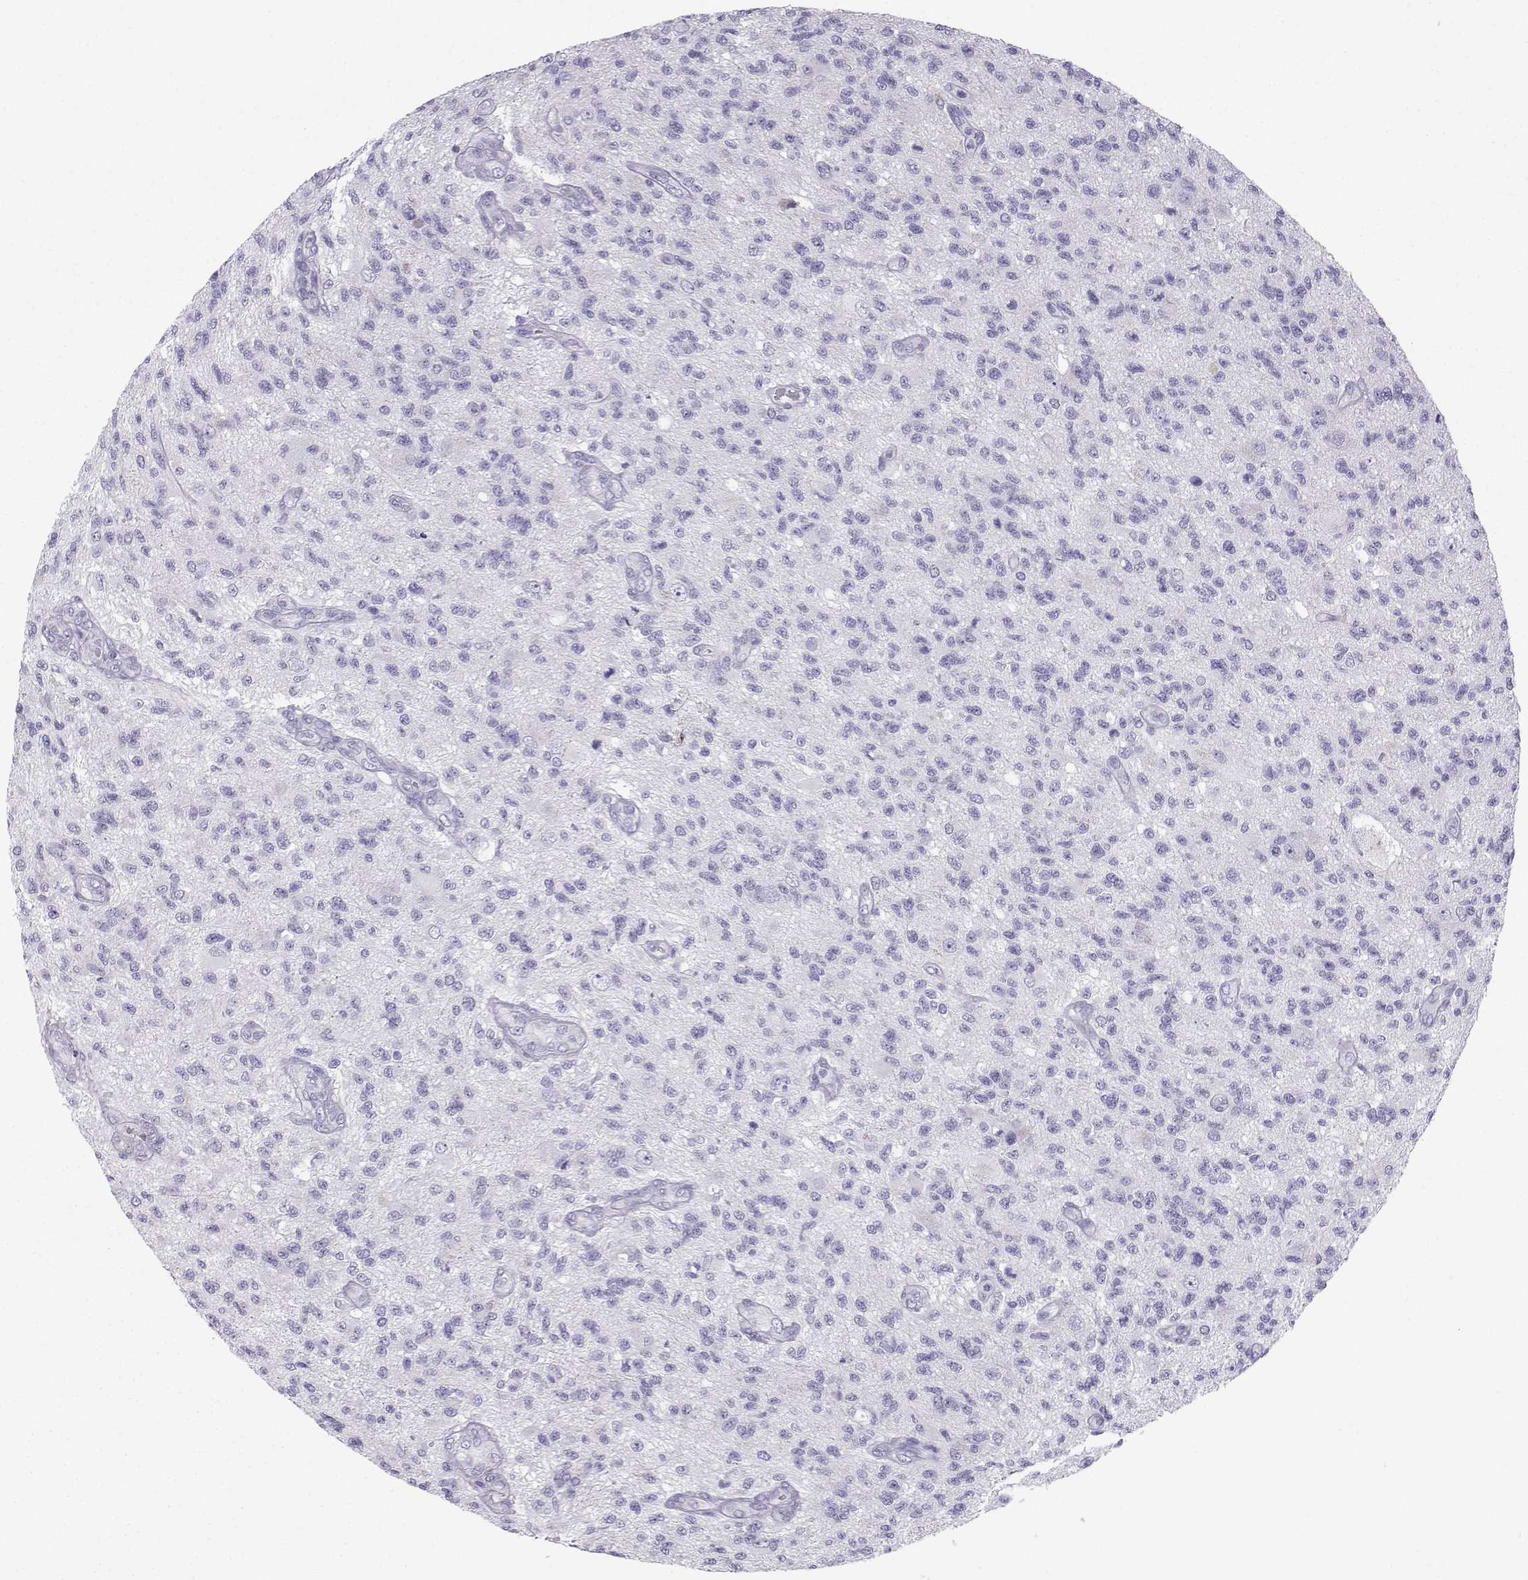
{"staining": {"intensity": "negative", "quantity": "none", "location": "none"}, "tissue": "glioma", "cell_type": "Tumor cells", "image_type": "cancer", "snomed": [{"axis": "morphology", "description": "Glioma, malignant, High grade"}, {"axis": "topography", "description": "Brain"}], "caption": "Malignant glioma (high-grade) was stained to show a protein in brown. There is no significant staining in tumor cells.", "gene": "ZBTB8B", "patient": {"sex": "male", "age": 56}}